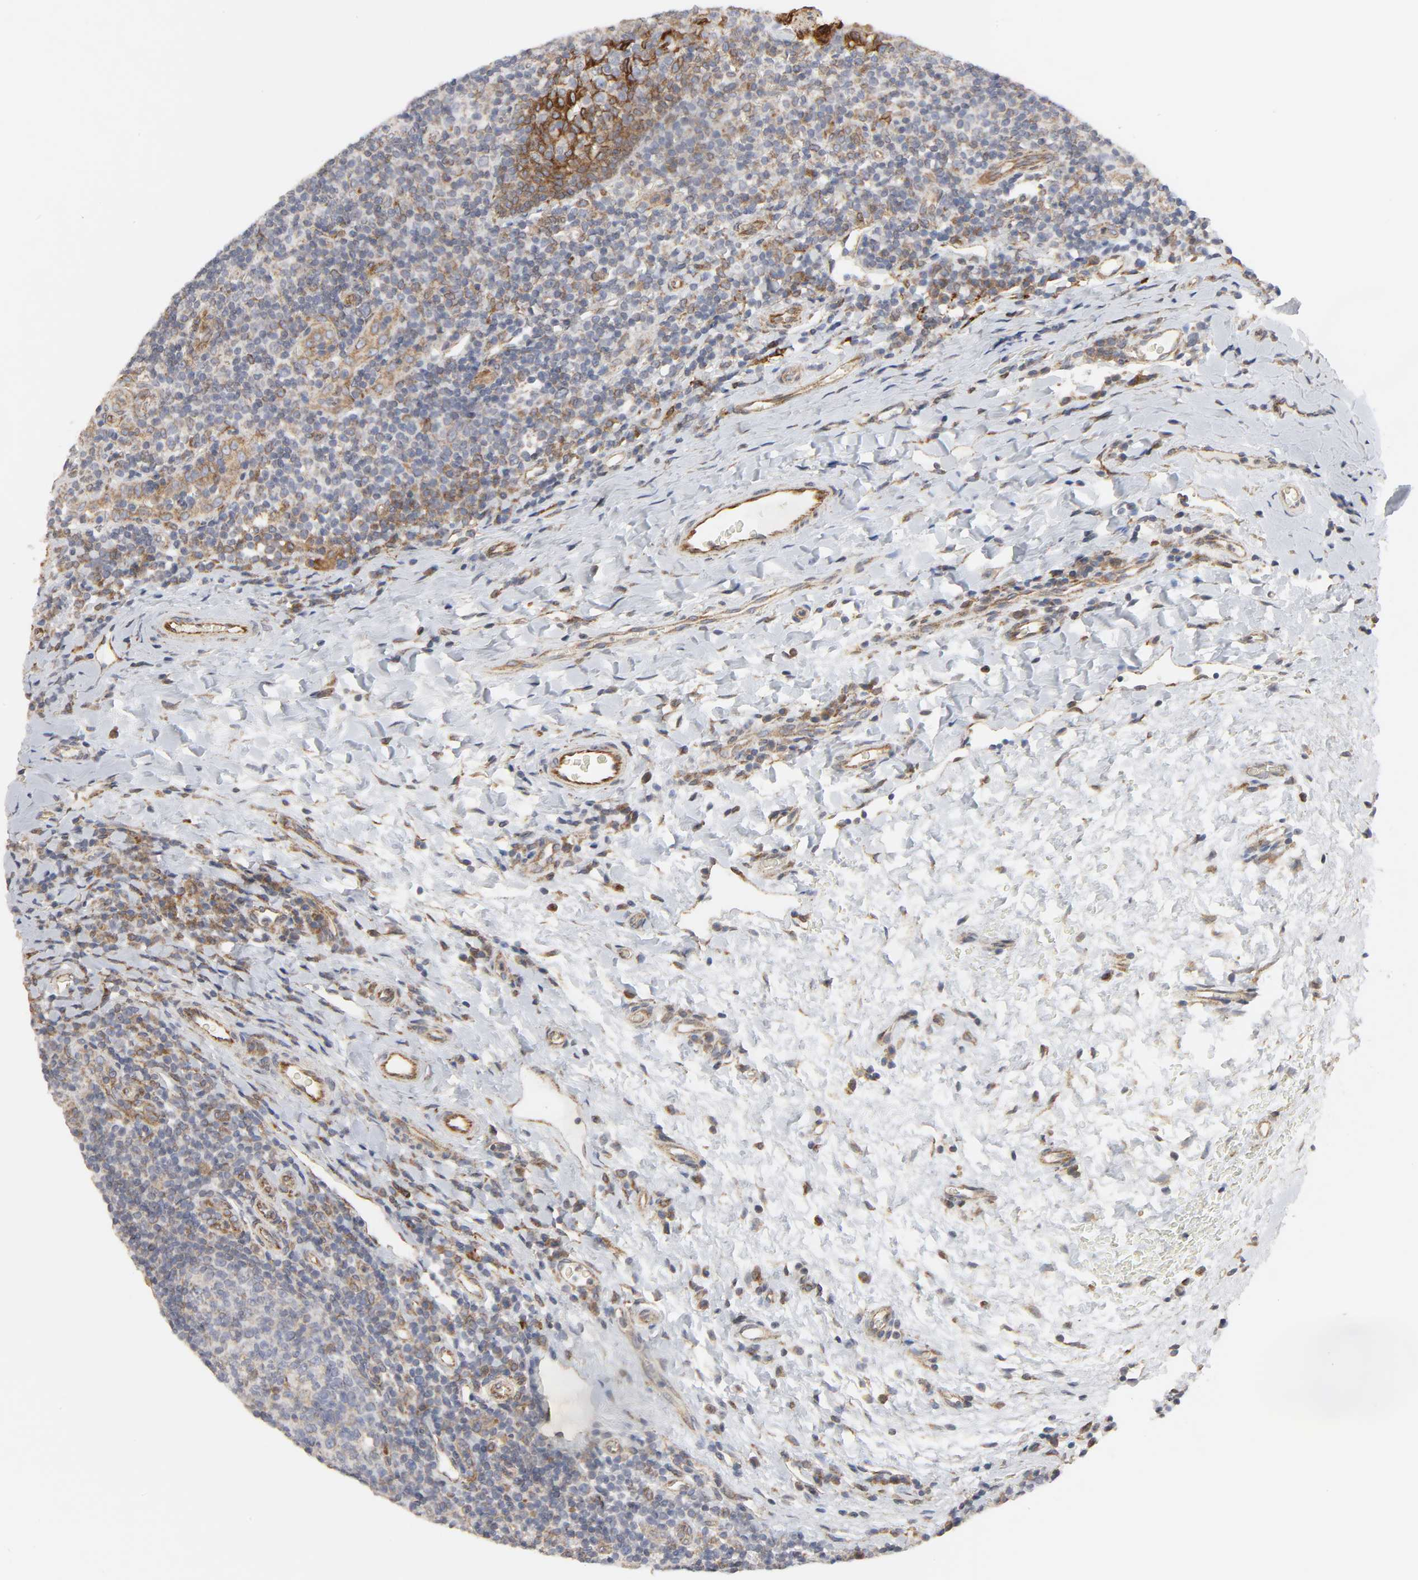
{"staining": {"intensity": "moderate", "quantity": "<25%", "location": "cytoplasmic/membranous"}, "tissue": "tonsil", "cell_type": "Germinal center cells", "image_type": "normal", "snomed": [{"axis": "morphology", "description": "Normal tissue, NOS"}, {"axis": "topography", "description": "Tonsil"}], "caption": "Tonsil stained with immunohistochemistry (IHC) demonstrates moderate cytoplasmic/membranous positivity in about <25% of germinal center cells. (DAB IHC, brown staining for protein, blue staining for nuclei).", "gene": "POR", "patient": {"sex": "male", "age": 17}}